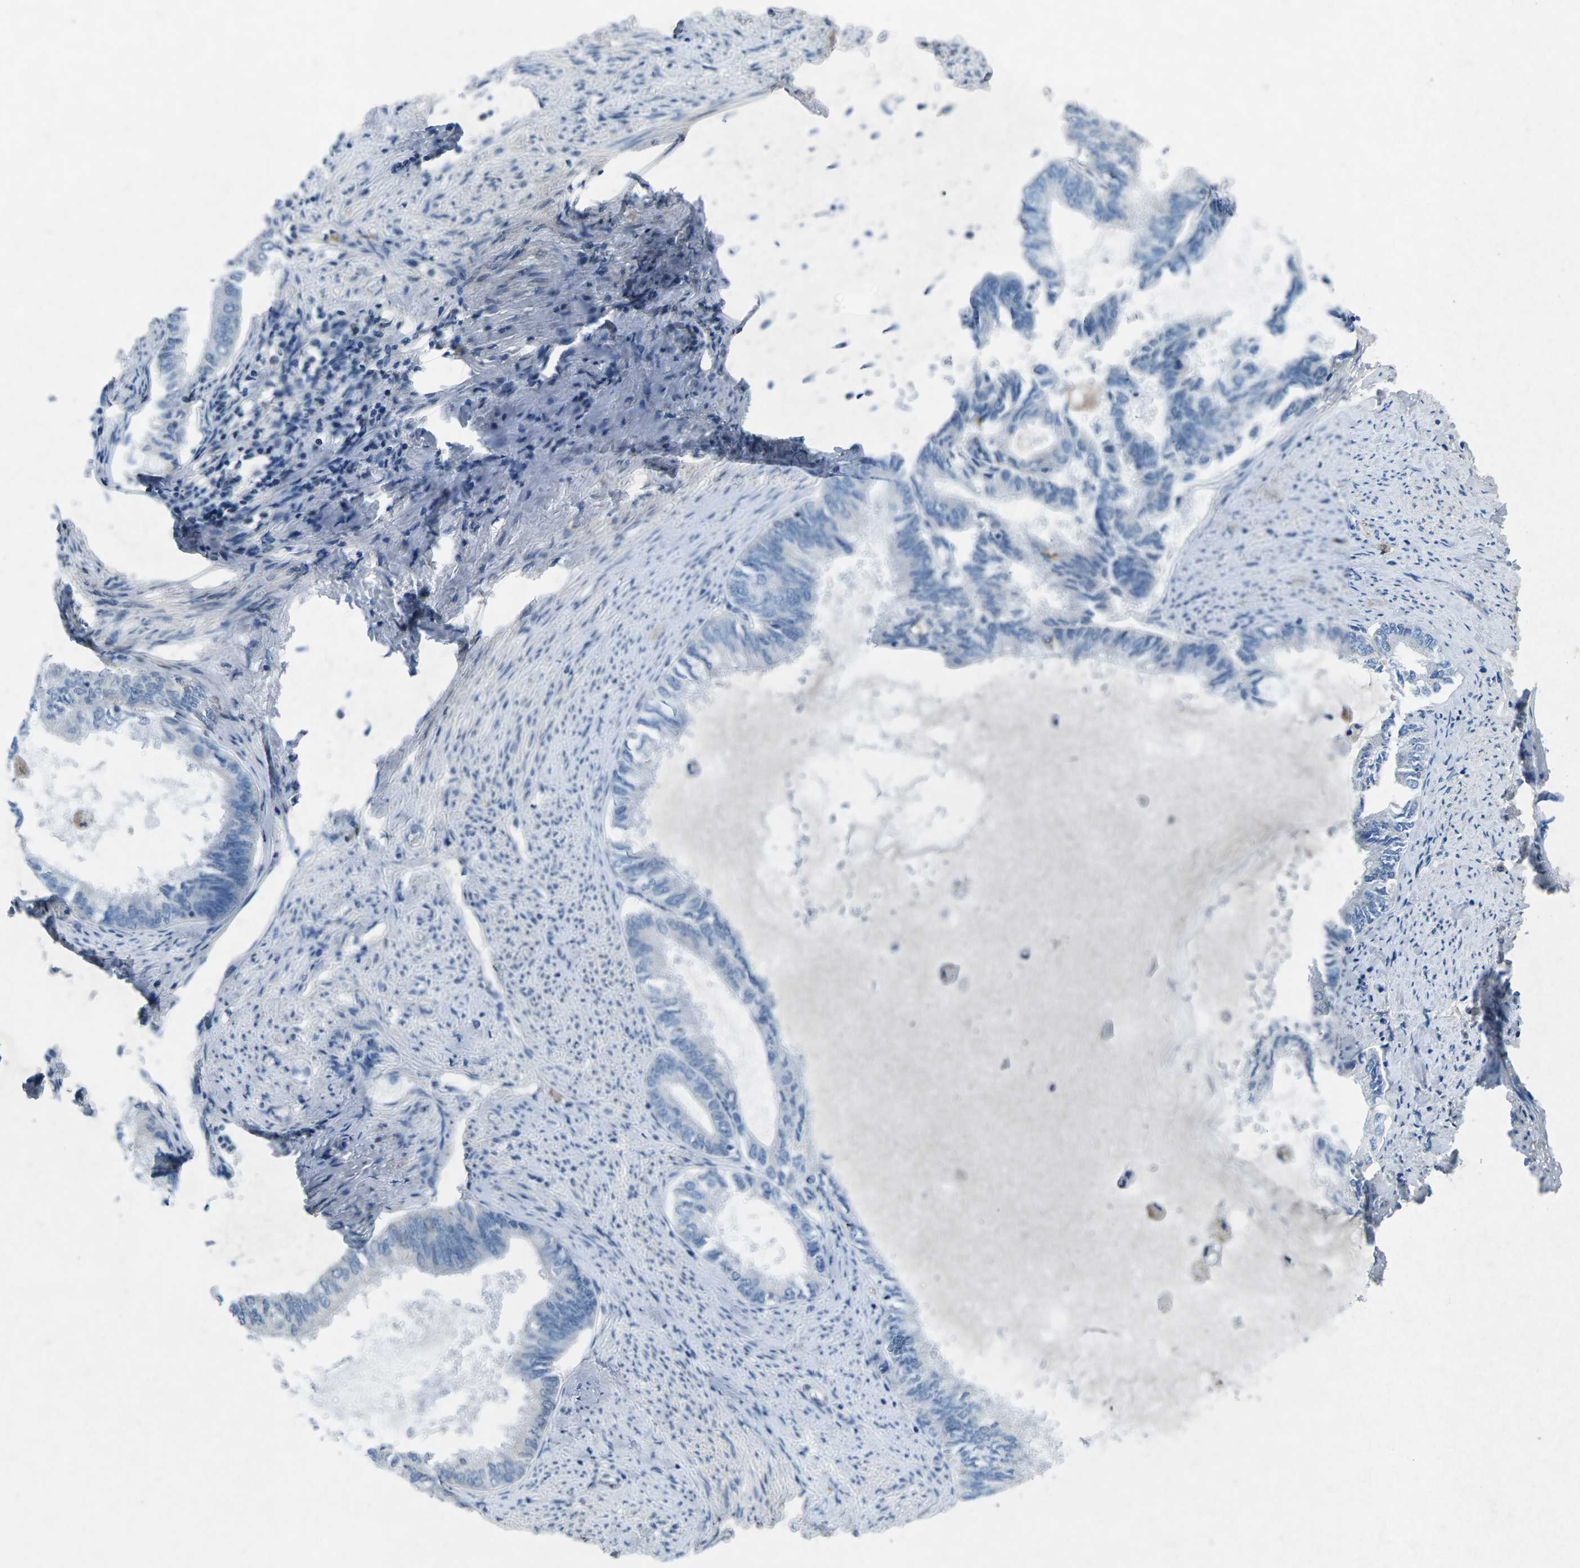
{"staining": {"intensity": "negative", "quantity": "none", "location": "none"}, "tissue": "endometrial cancer", "cell_type": "Tumor cells", "image_type": "cancer", "snomed": [{"axis": "morphology", "description": "Adenocarcinoma, NOS"}, {"axis": "topography", "description": "Endometrium"}], "caption": "Immunohistochemistry (IHC) image of human endometrial cancer stained for a protein (brown), which displays no expression in tumor cells.", "gene": "PLG", "patient": {"sex": "female", "age": 86}}